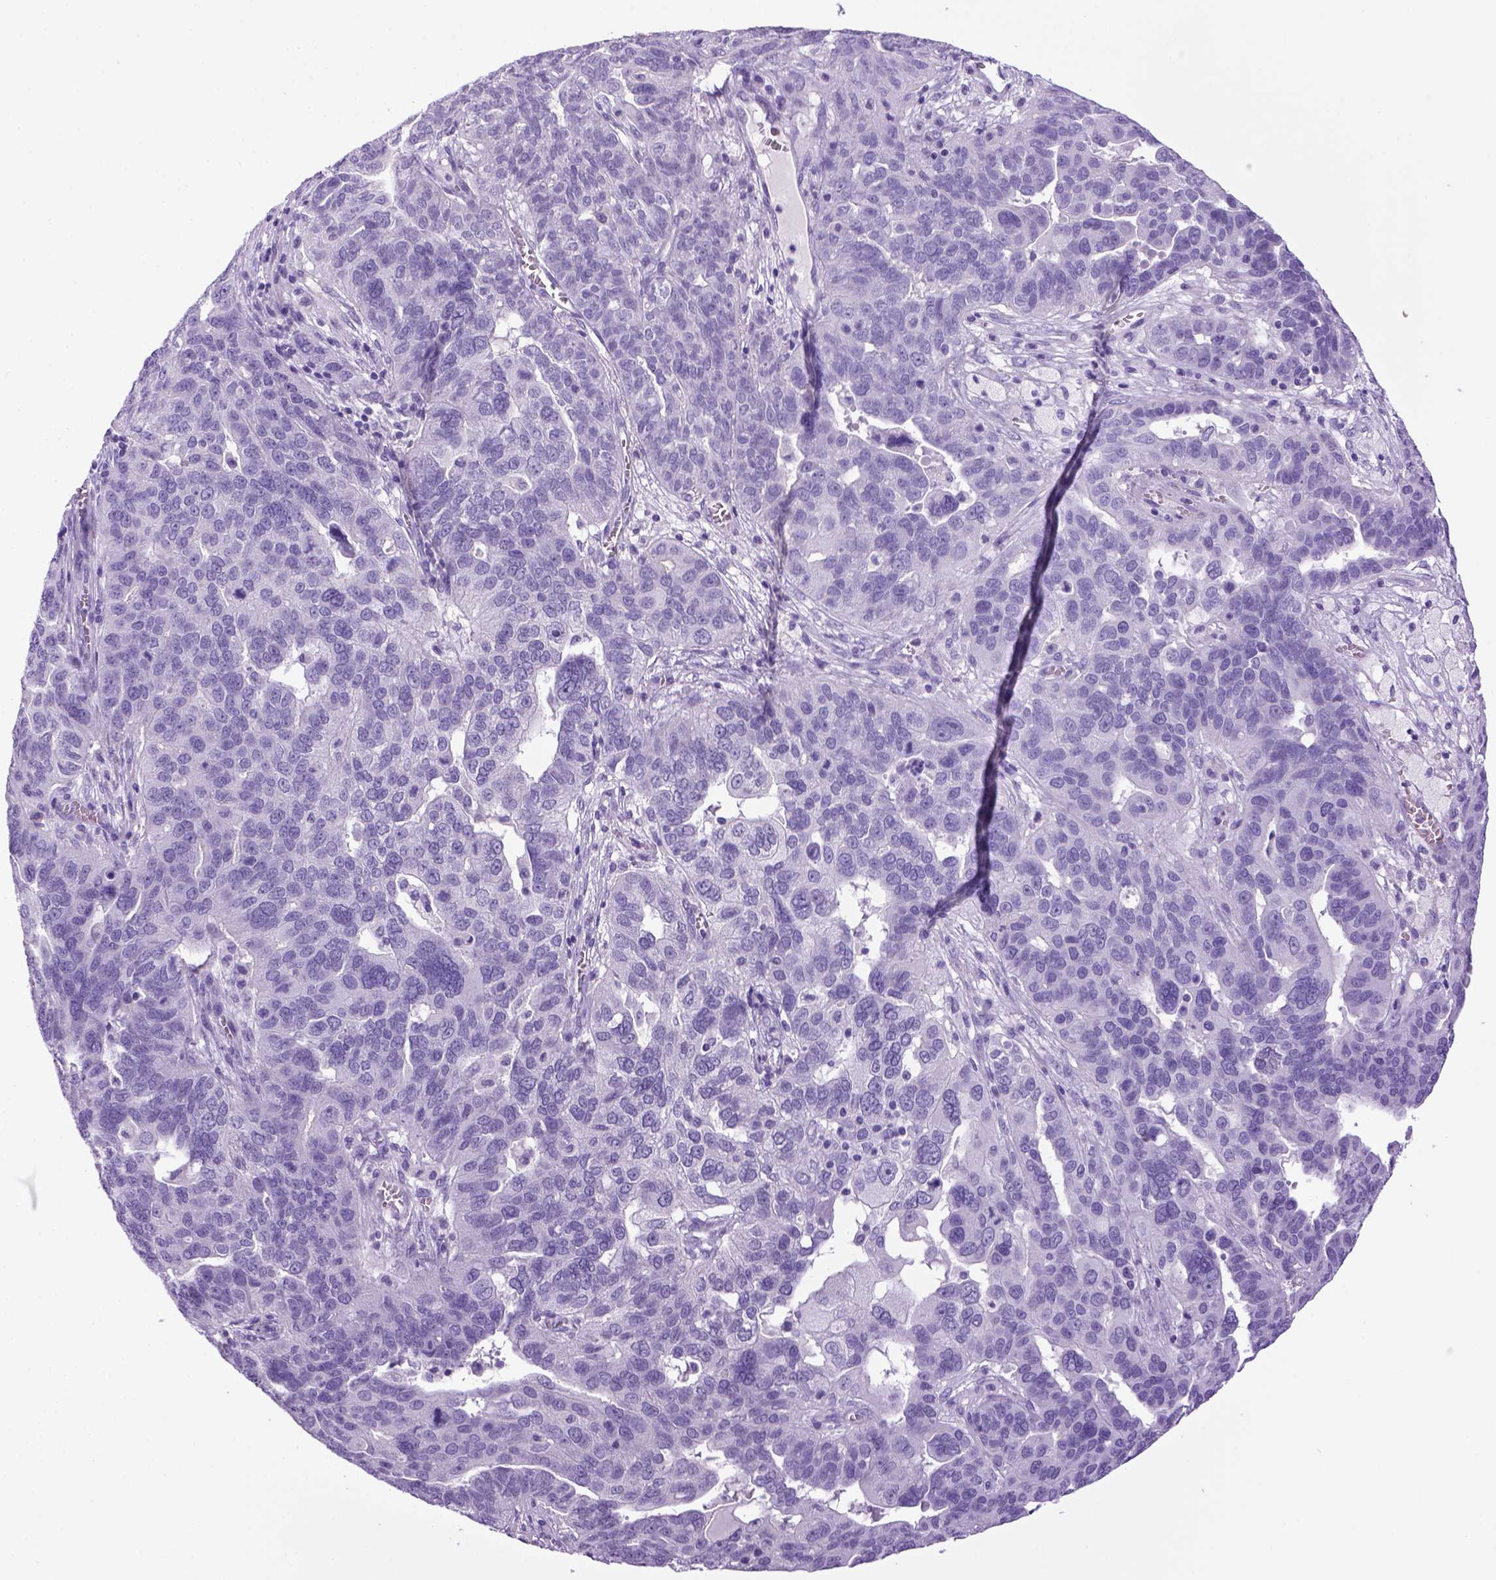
{"staining": {"intensity": "negative", "quantity": "none", "location": "none"}, "tissue": "ovarian cancer", "cell_type": "Tumor cells", "image_type": "cancer", "snomed": [{"axis": "morphology", "description": "Carcinoma, endometroid"}, {"axis": "topography", "description": "Soft tissue"}, {"axis": "topography", "description": "Ovary"}], "caption": "The immunohistochemistry photomicrograph has no significant staining in tumor cells of ovarian cancer tissue.", "gene": "SGCG", "patient": {"sex": "female", "age": 52}}